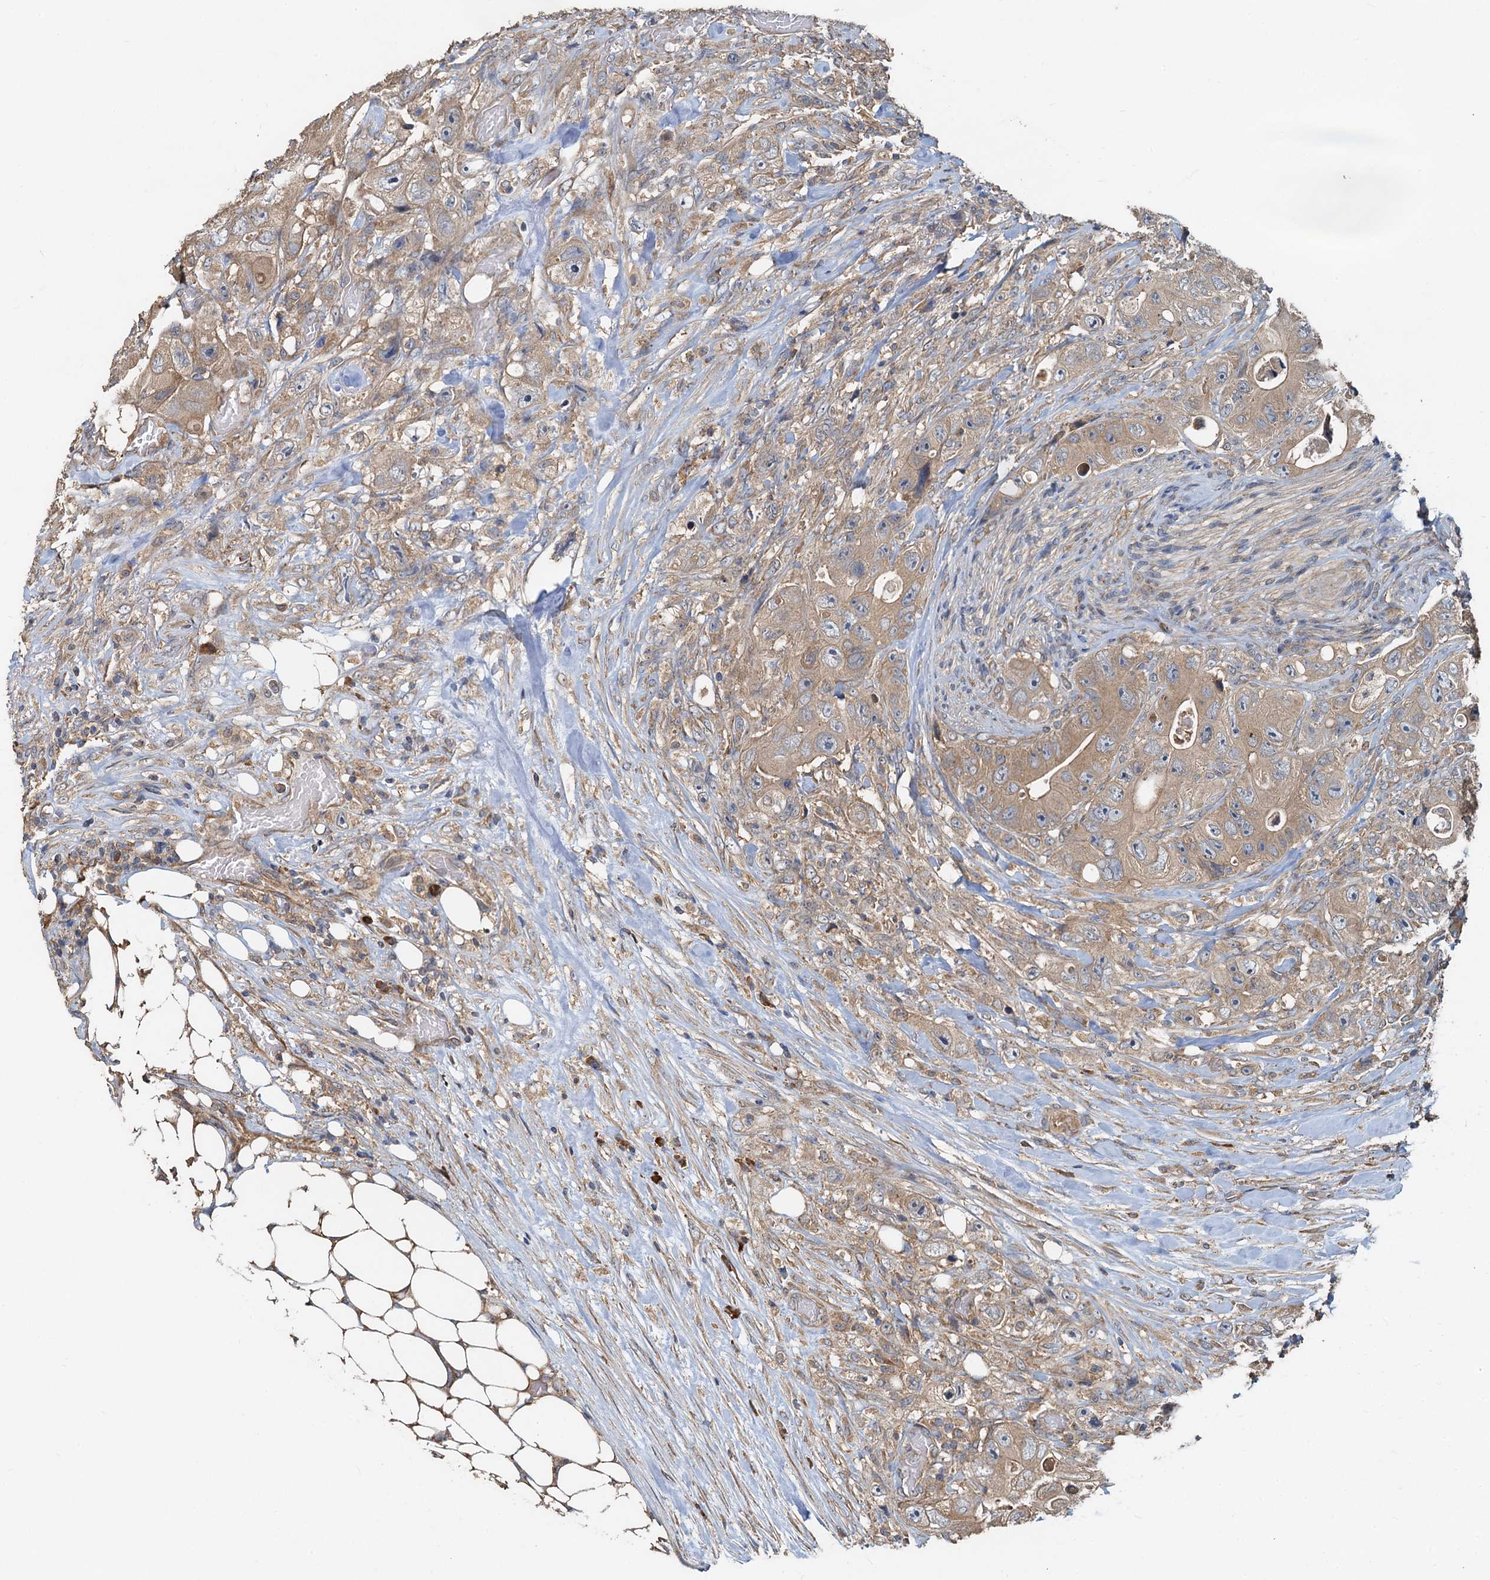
{"staining": {"intensity": "moderate", "quantity": ">75%", "location": "cytoplasmic/membranous"}, "tissue": "colorectal cancer", "cell_type": "Tumor cells", "image_type": "cancer", "snomed": [{"axis": "morphology", "description": "Adenocarcinoma, NOS"}, {"axis": "topography", "description": "Colon"}], "caption": "Colorectal adenocarcinoma was stained to show a protein in brown. There is medium levels of moderate cytoplasmic/membranous positivity in about >75% of tumor cells. (Stains: DAB in brown, nuclei in blue, Microscopy: brightfield microscopy at high magnification).", "gene": "HYI", "patient": {"sex": "female", "age": 46}}